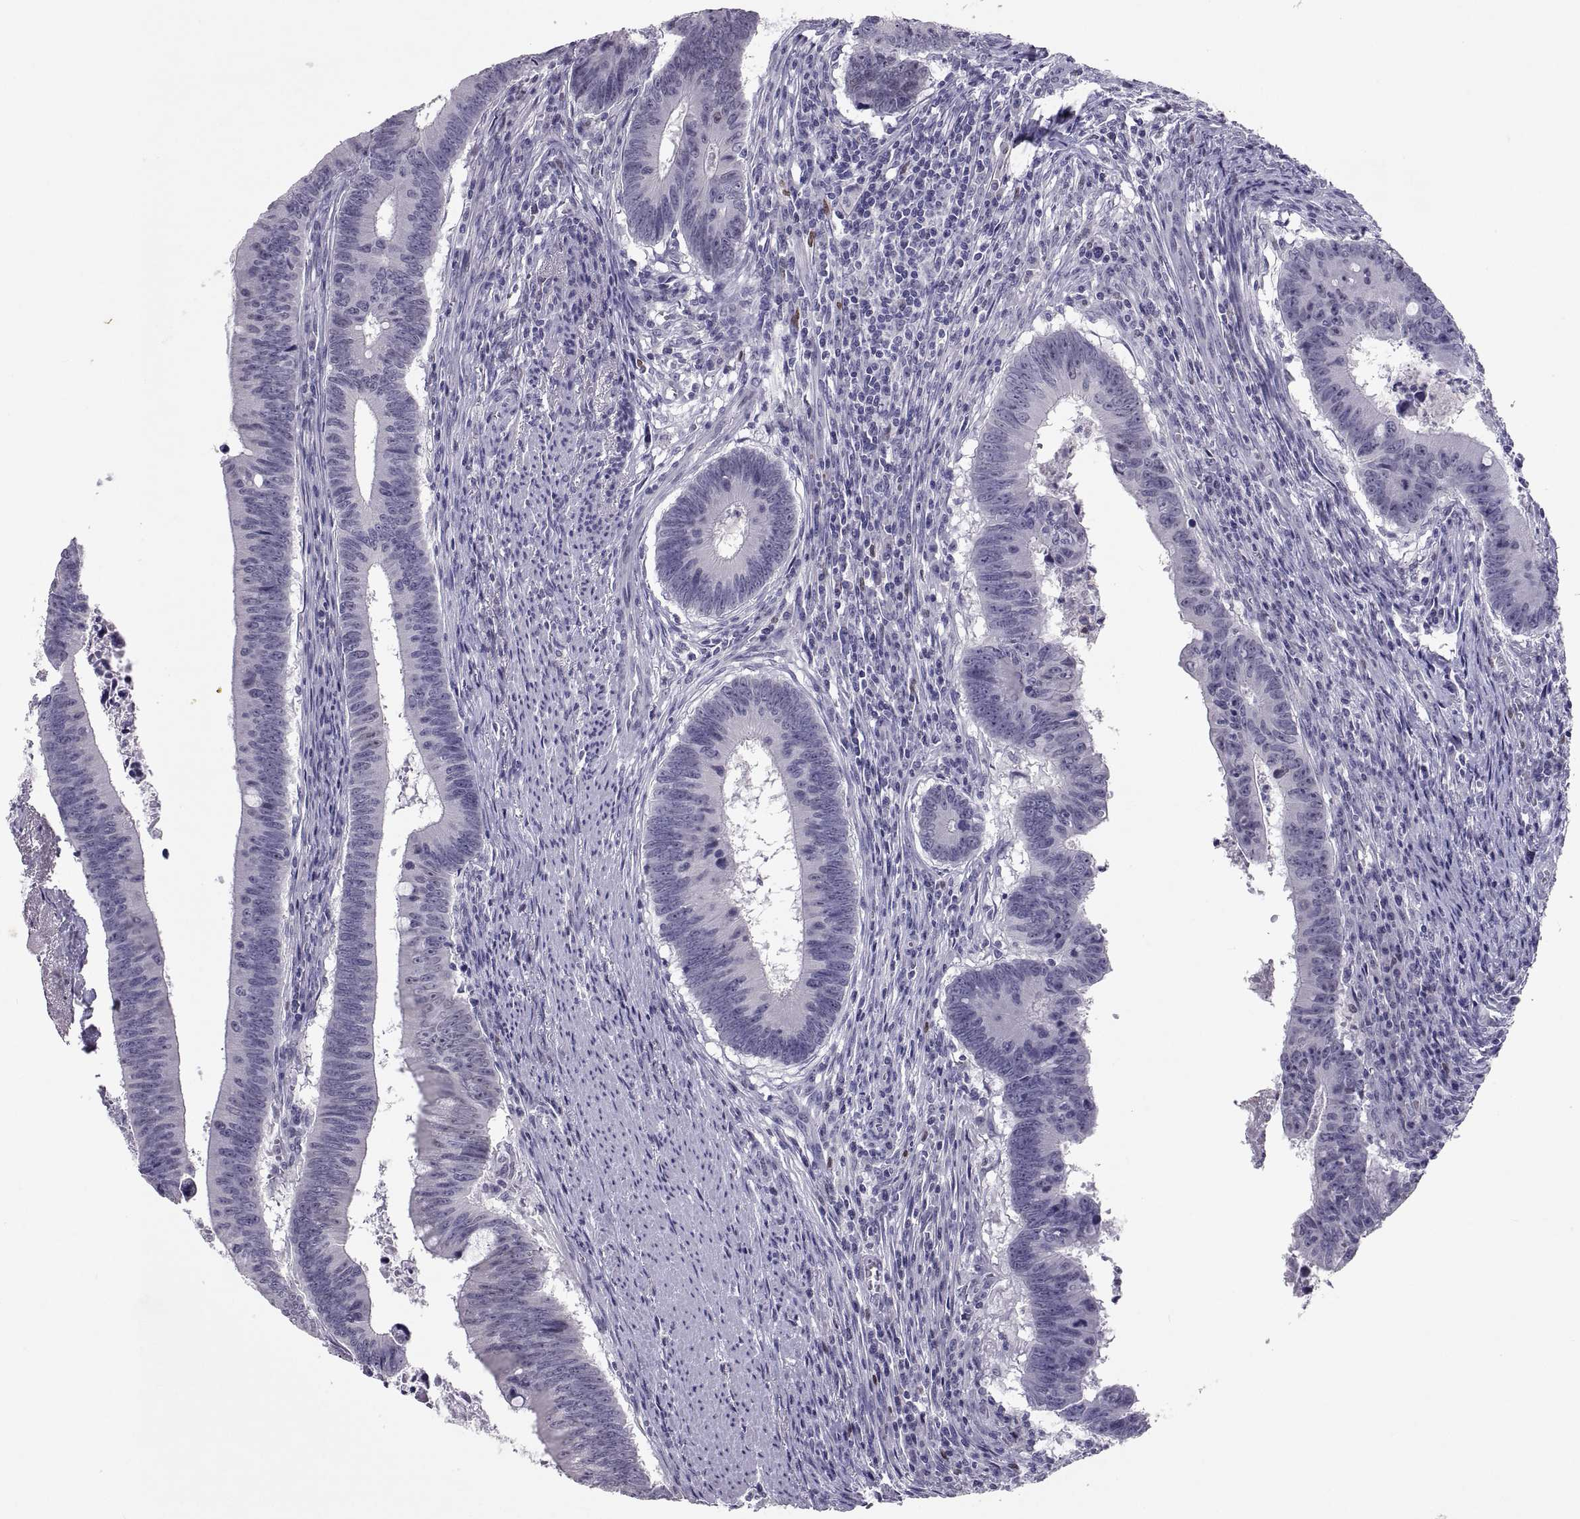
{"staining": {"intensity": "negative", "quantity": "none", "location": "none"}, "tissue": "colorectal cancer", "cell_type": "Tumor cells", "image_type": "cancer", "snomed": [{"axis": "morphology", "description": "Adenocarcinoma, NOS"}, {"axis": "topography", "description": "Colon"}], "caption": "A photomicrograph of human colorectal cancer (adenocarcinoma) is negative for staining in tumor cells.", "gene": "SOX21", "patient": {"sex": "female", "age": 87}}